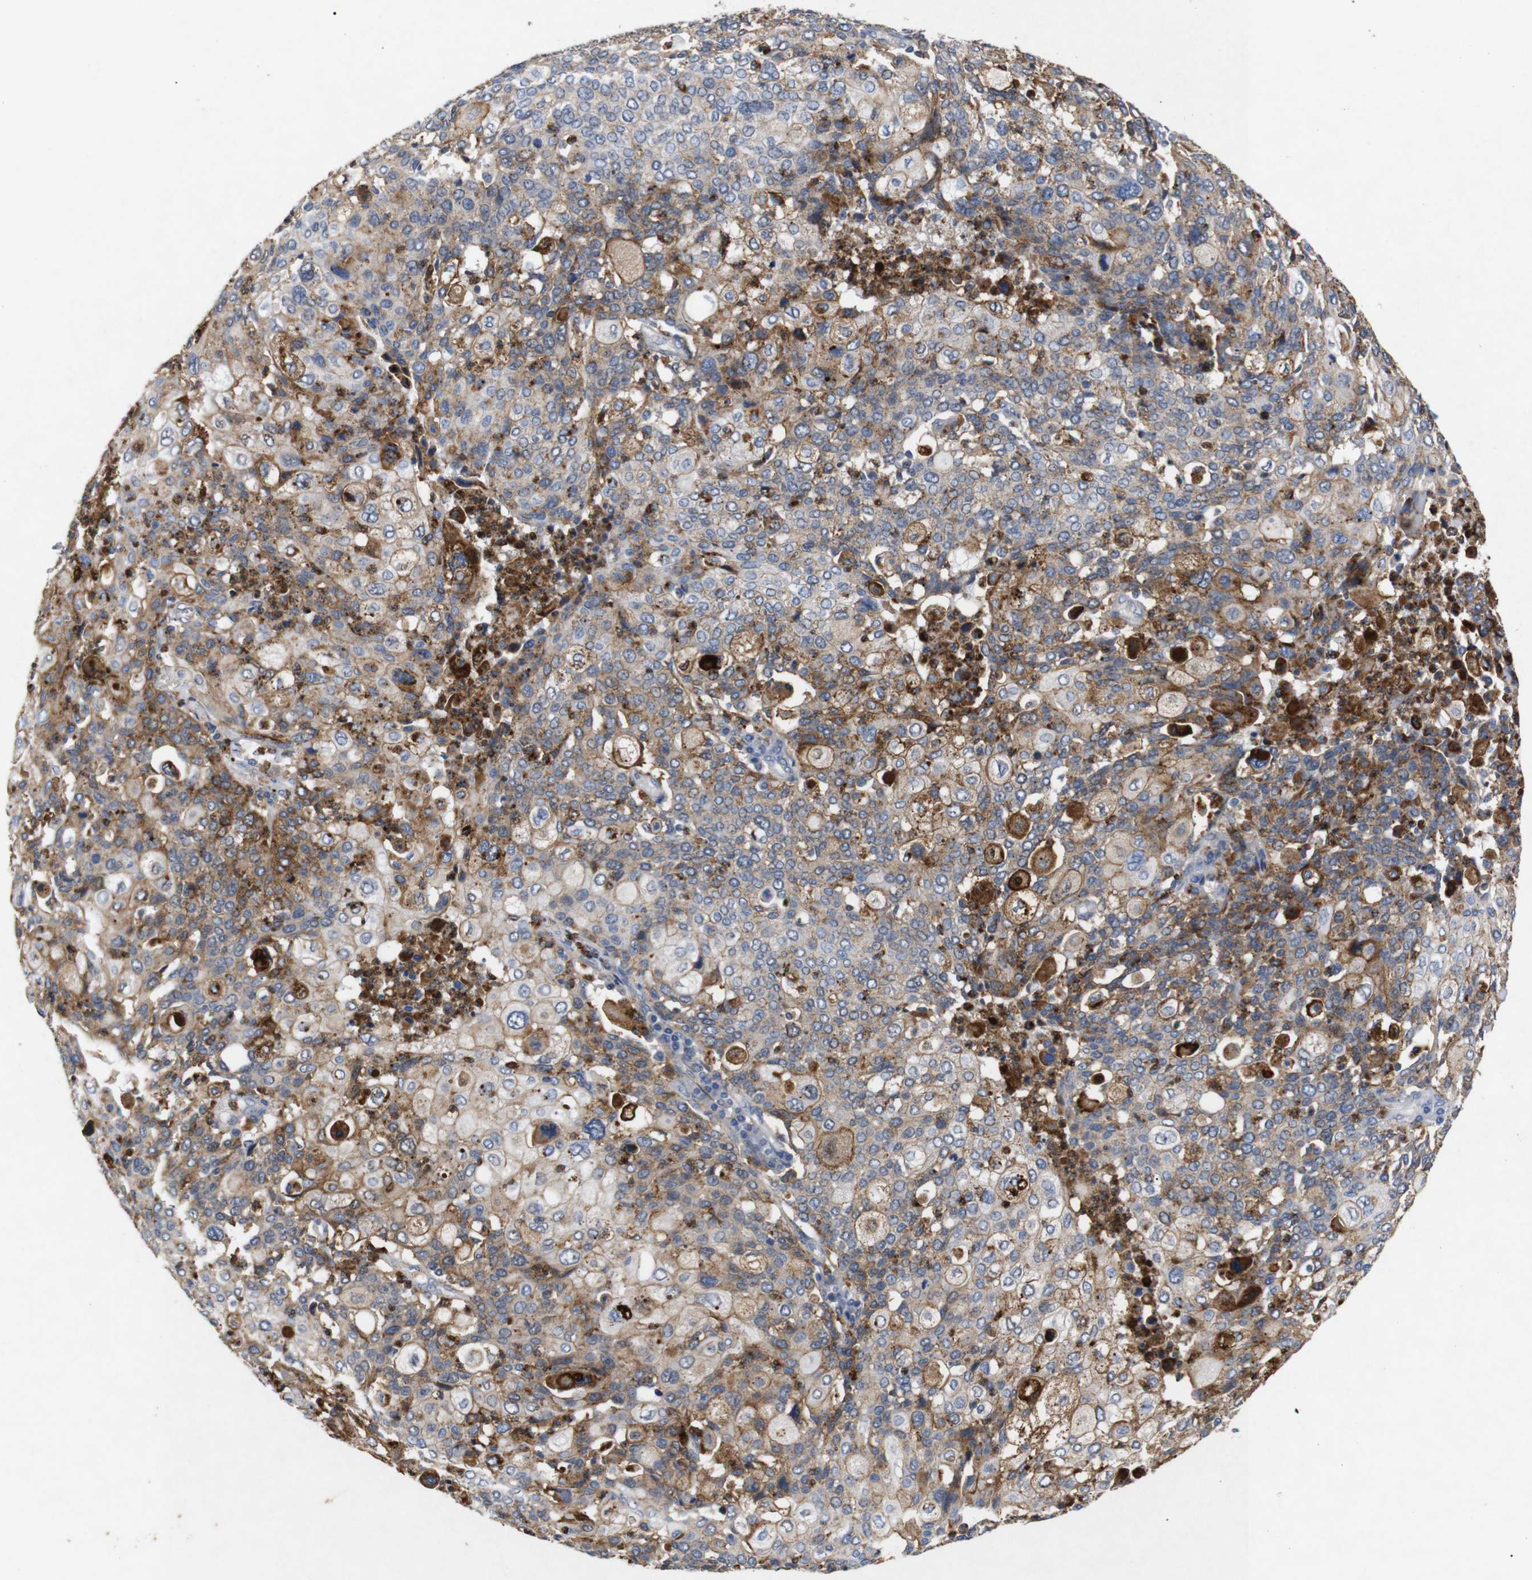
{"staining": {"intensity": "moderate", "quantity": ">75%", "location": "cytoplasmic/membranous"}, "tissue": "cervical cancer", "cell_type": "Tumor cells", "image_type": "cancer", "snomed": [{"axis": "morphology", "description": "Squamous cell carcinoma, NOS"}, {"axis": "topography", "description": "Cervix"}], "caption": "Tumor cells reveal moderate cytoplasmic/membranous expression in about >75% of cells in cervical squamous cell carcinoma. (DAB (3,3'-diaminobenzidine) IHC, brown staining for protein, blue staining for nuclei).", "gene": "SDCBP", "patient": {"sex": "female", "age": 40}}